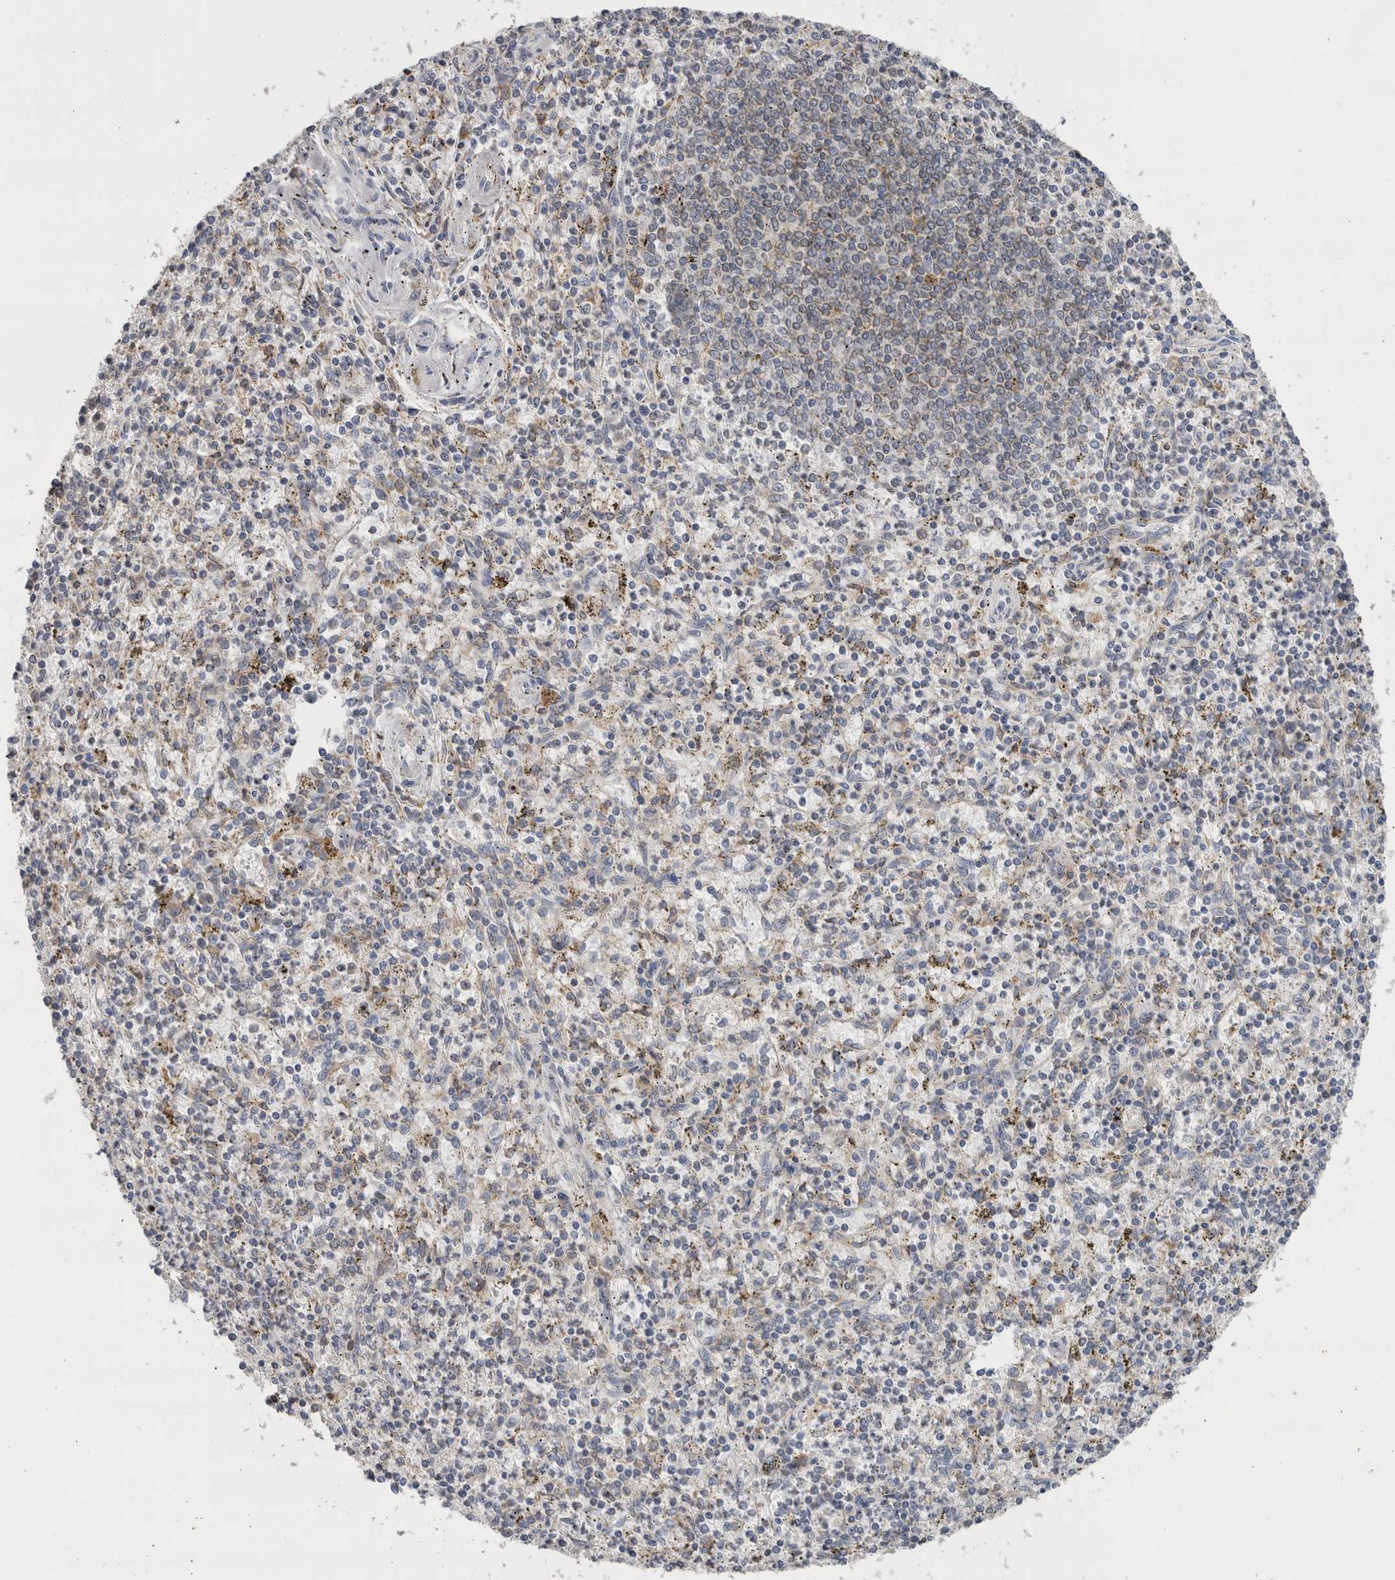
{"staining": {"intensity": "negative", "quantity": "none", "location": "none"}, "tissue": "spleen", "cell_type": "Cells in red pulp", "image_type": "normal", "snomed": [{"axis": "morphology", "description": "Normal tissue, NOS"}, {"axis": "topography", "description": "Spleen"}], "caption": "High magnification brightfield microscopy of benign spleen stained with DAB (brown) and counterstained with hematoxylin (blue): cells in red pulp show no significant positivity. (DAB (3,3'-diaminobenzidine) immunohistochemistry with hematoxylin counter stain).", "gene": "GANAB", "patient": {"sex": "male", "age": 72}}